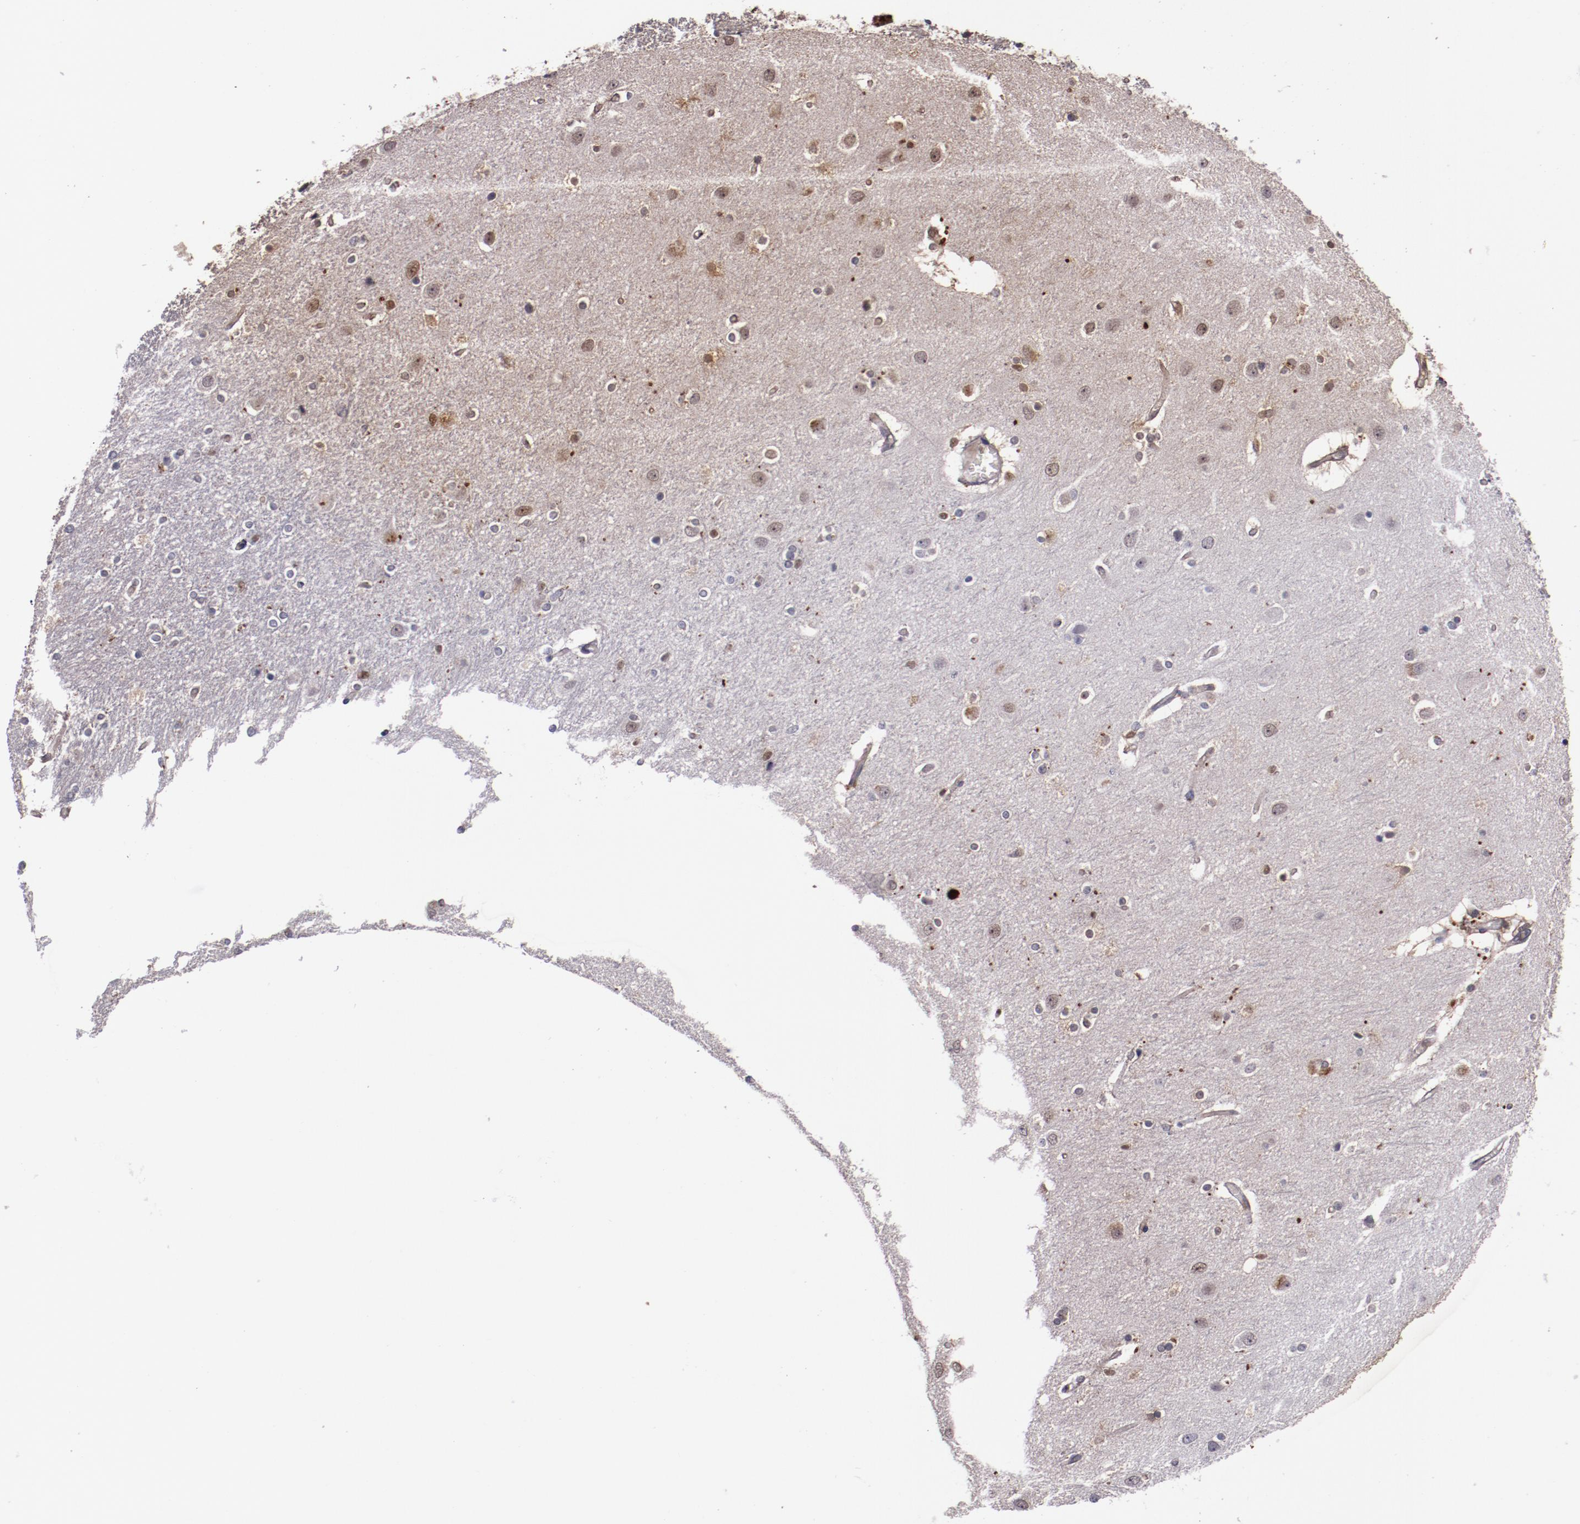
{"staining": {"intensity": "negative", "quantity": "none", "location": "none"}, "tissue": "caudate", "cell_type": "Glial cells", "image_type": "normal", "snomed": [{"axis": "morphology", "description": "Normal tissue, NOS"}, {"axis": "topography", "description": "Lateral ventricle wall"}], "caption": "DAB (3,3'-diaminobenzidine) immunohistochemical staining of normal caudate displays no significant expression in glial cells.", "gene": "CHEK2", "patient": {"sex": "female", "age": 54}}